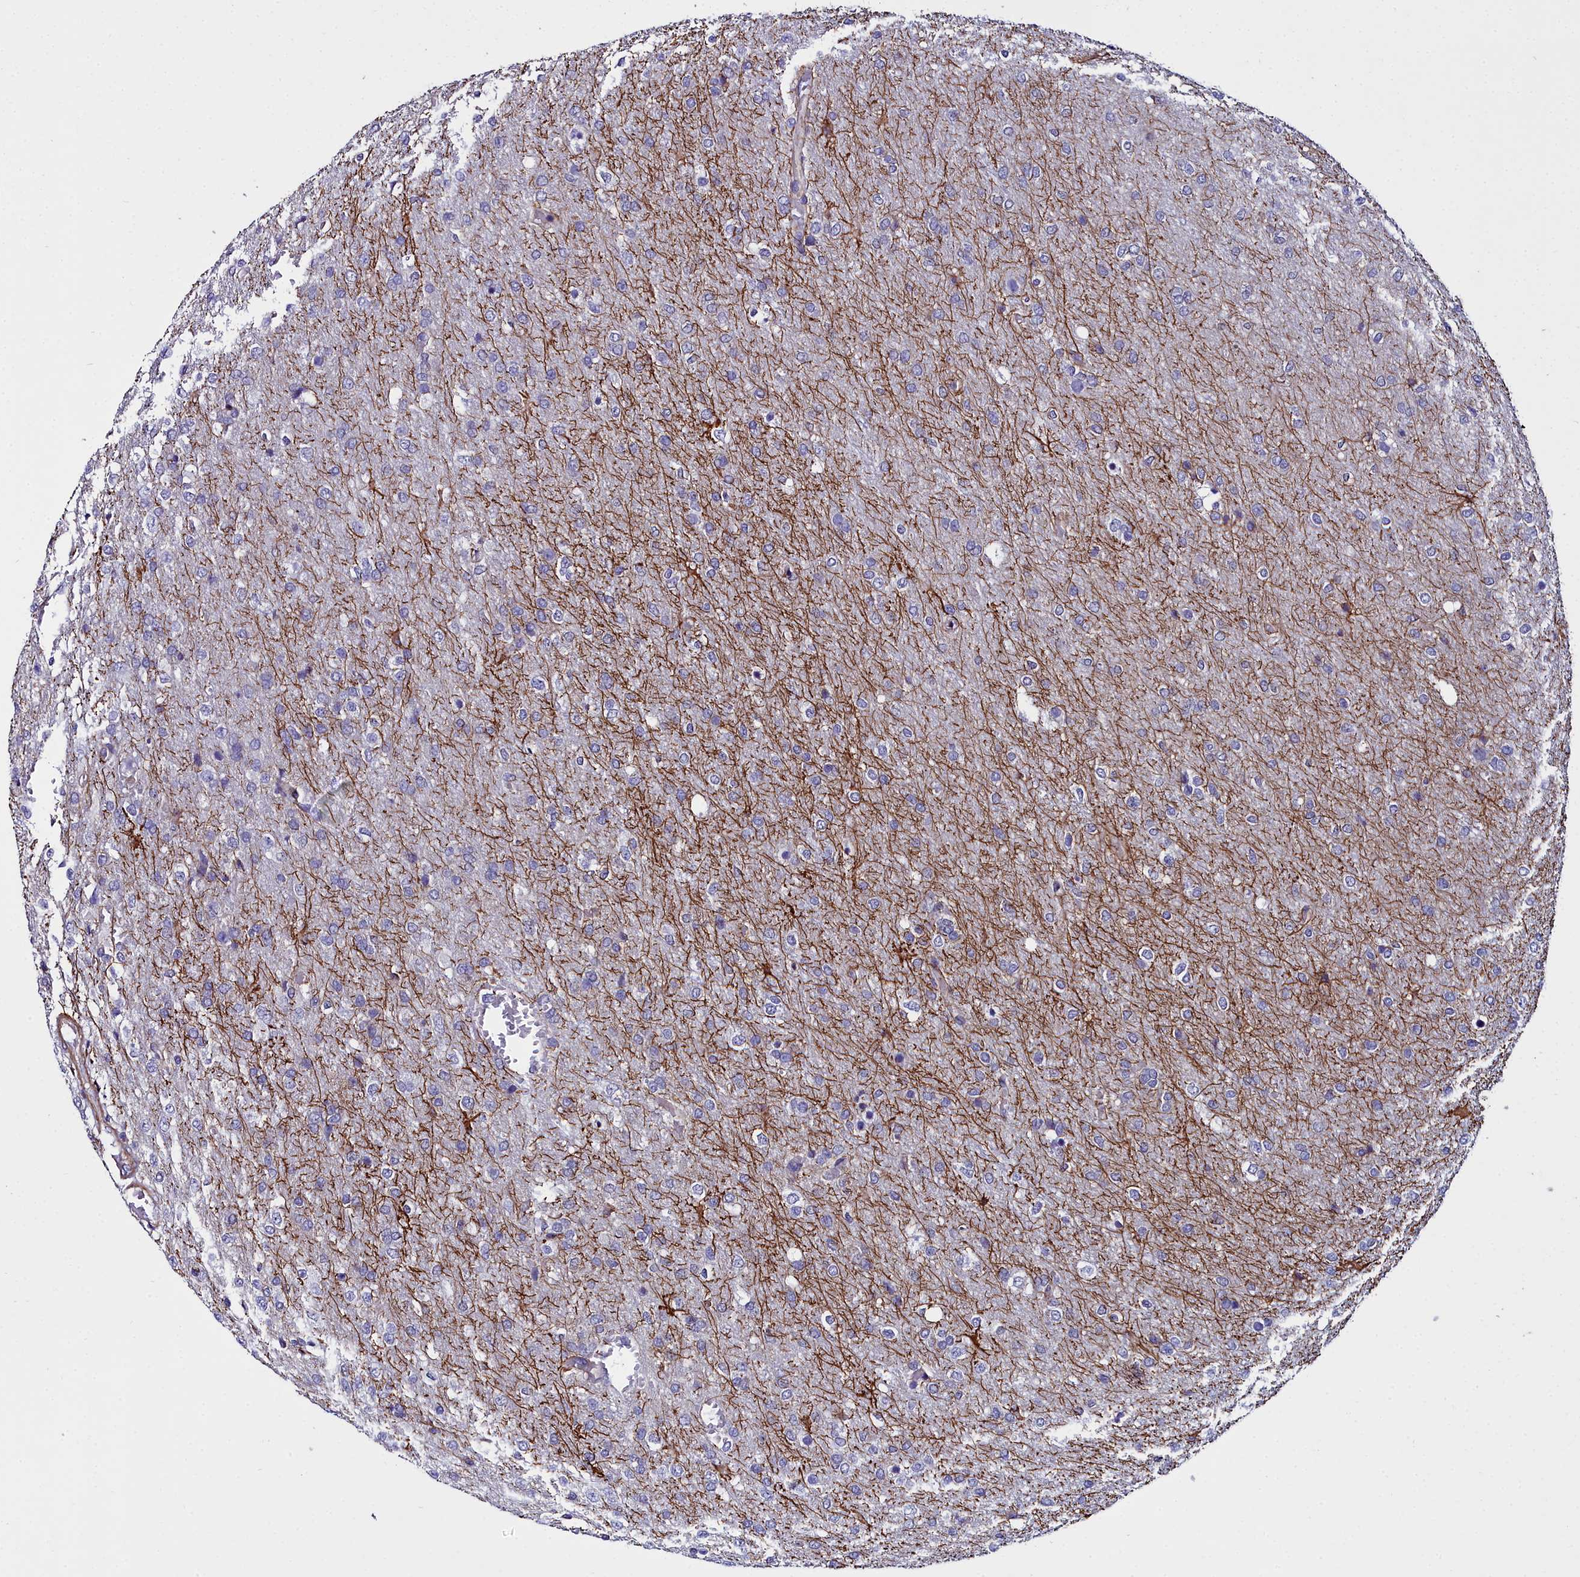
{"staining": {"intensity": "negative", "quantity": "none", "location": "none"}, "tissue": "glioma", "cell_type": "Tumor cells", "image_type": "cancer", "snomed": [{"axis": "morphology", "description": "Glioma, malignant, High grade"}, {"axis": "topography", "description": "Brain"}], "caption": "Tumor cells show no significant protein expression in high-grade glioma (malignant).", "gene": "FADS3", "patient": {"sex": "female", "age": 74}}